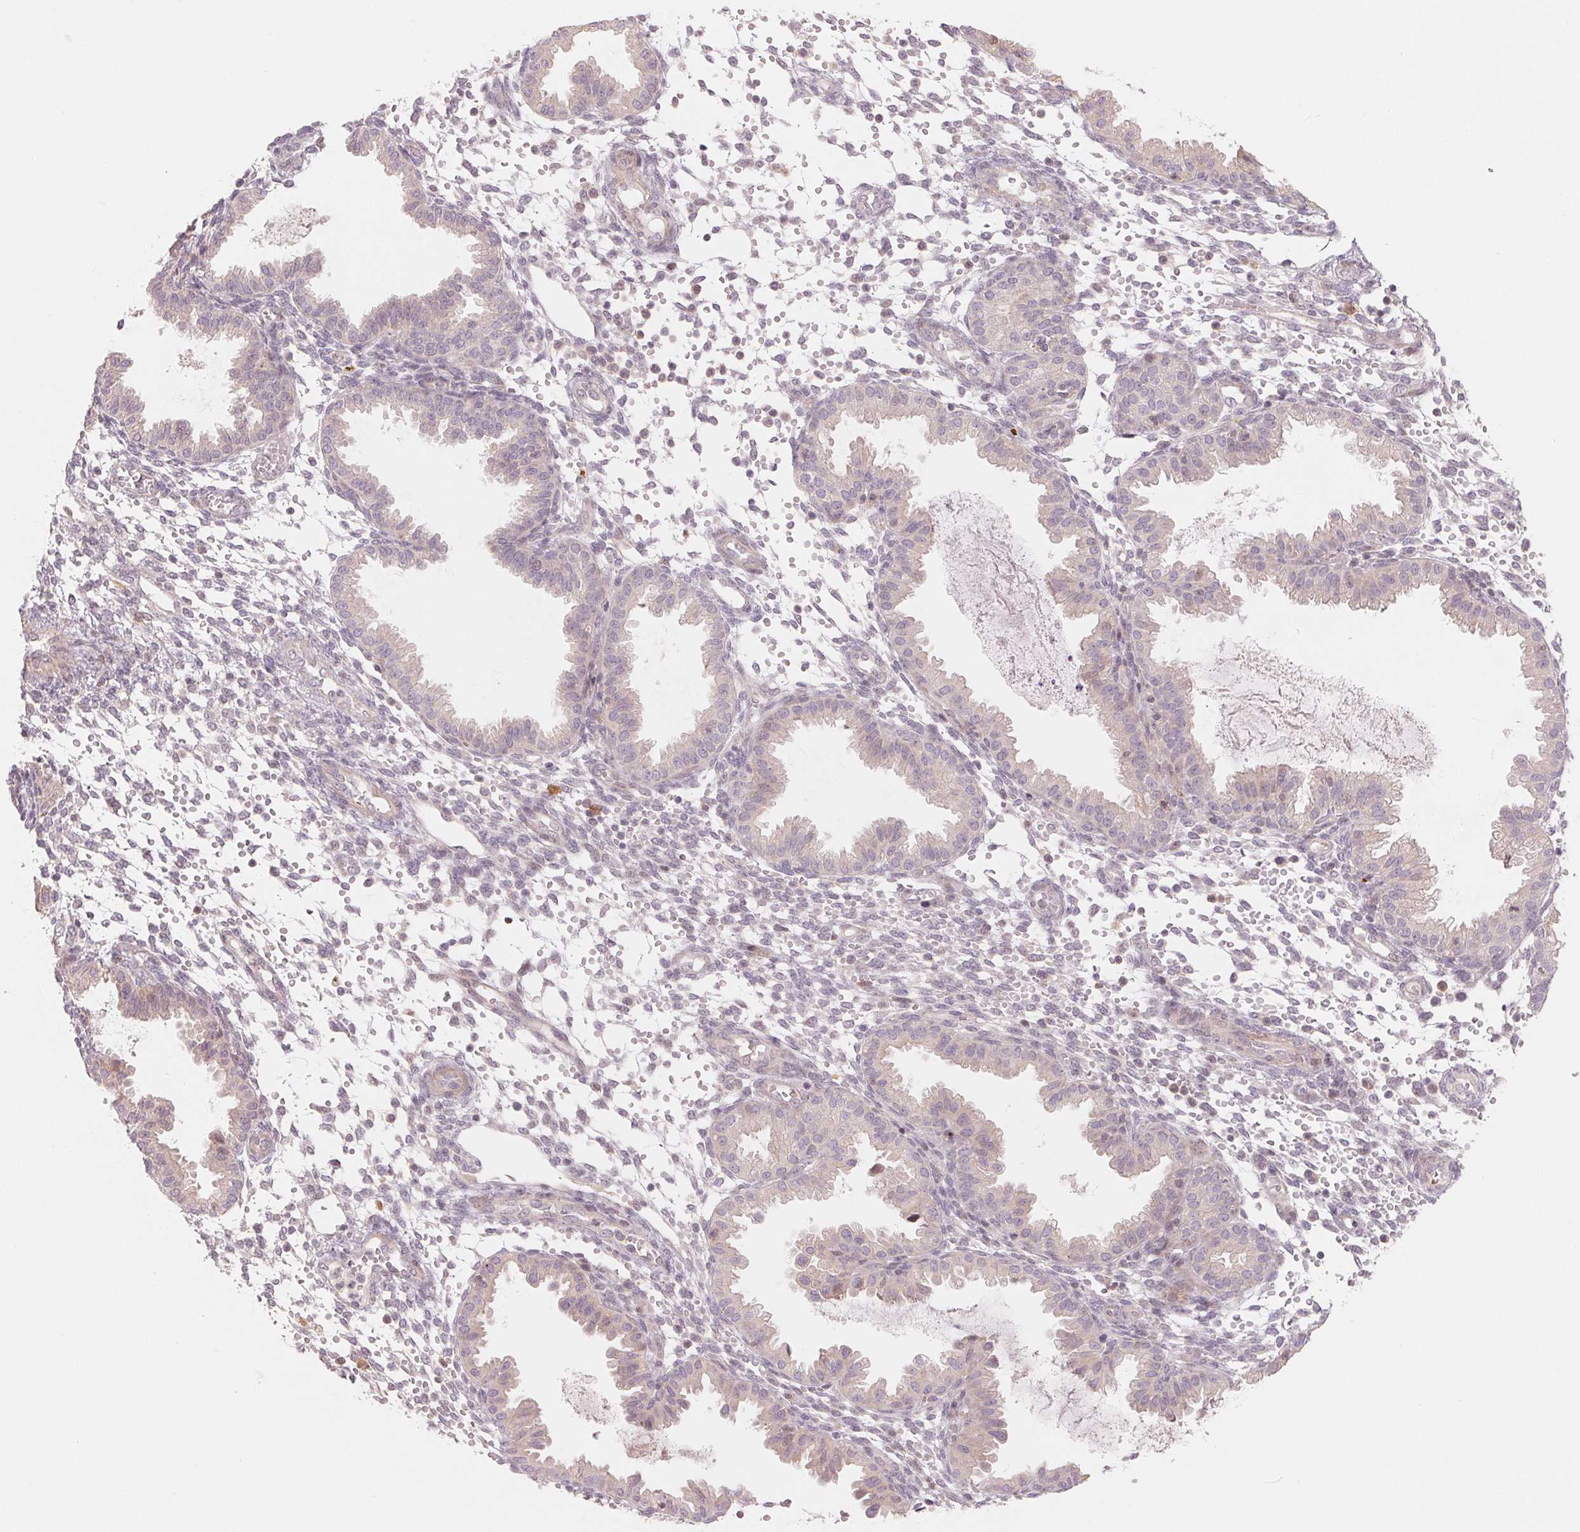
{"staining": {"intensity": "negative", "quantity": "none", "location": "none"}, "tissue": "endometrium", "cell_type": "Cells in endometrial stroma", "image_type": "normal", "snomed": [{"axis": "morphology", "description": "Normal tissue, NOS"}, {"axis": "topography", "description": "Endometrium"}], "caption": "IHC of unremarkable human endometrium exhibits no expression in cells in endometrial stroma.", "gene": "DENND2C", "patient": {"sex": "female", "age": 33}}